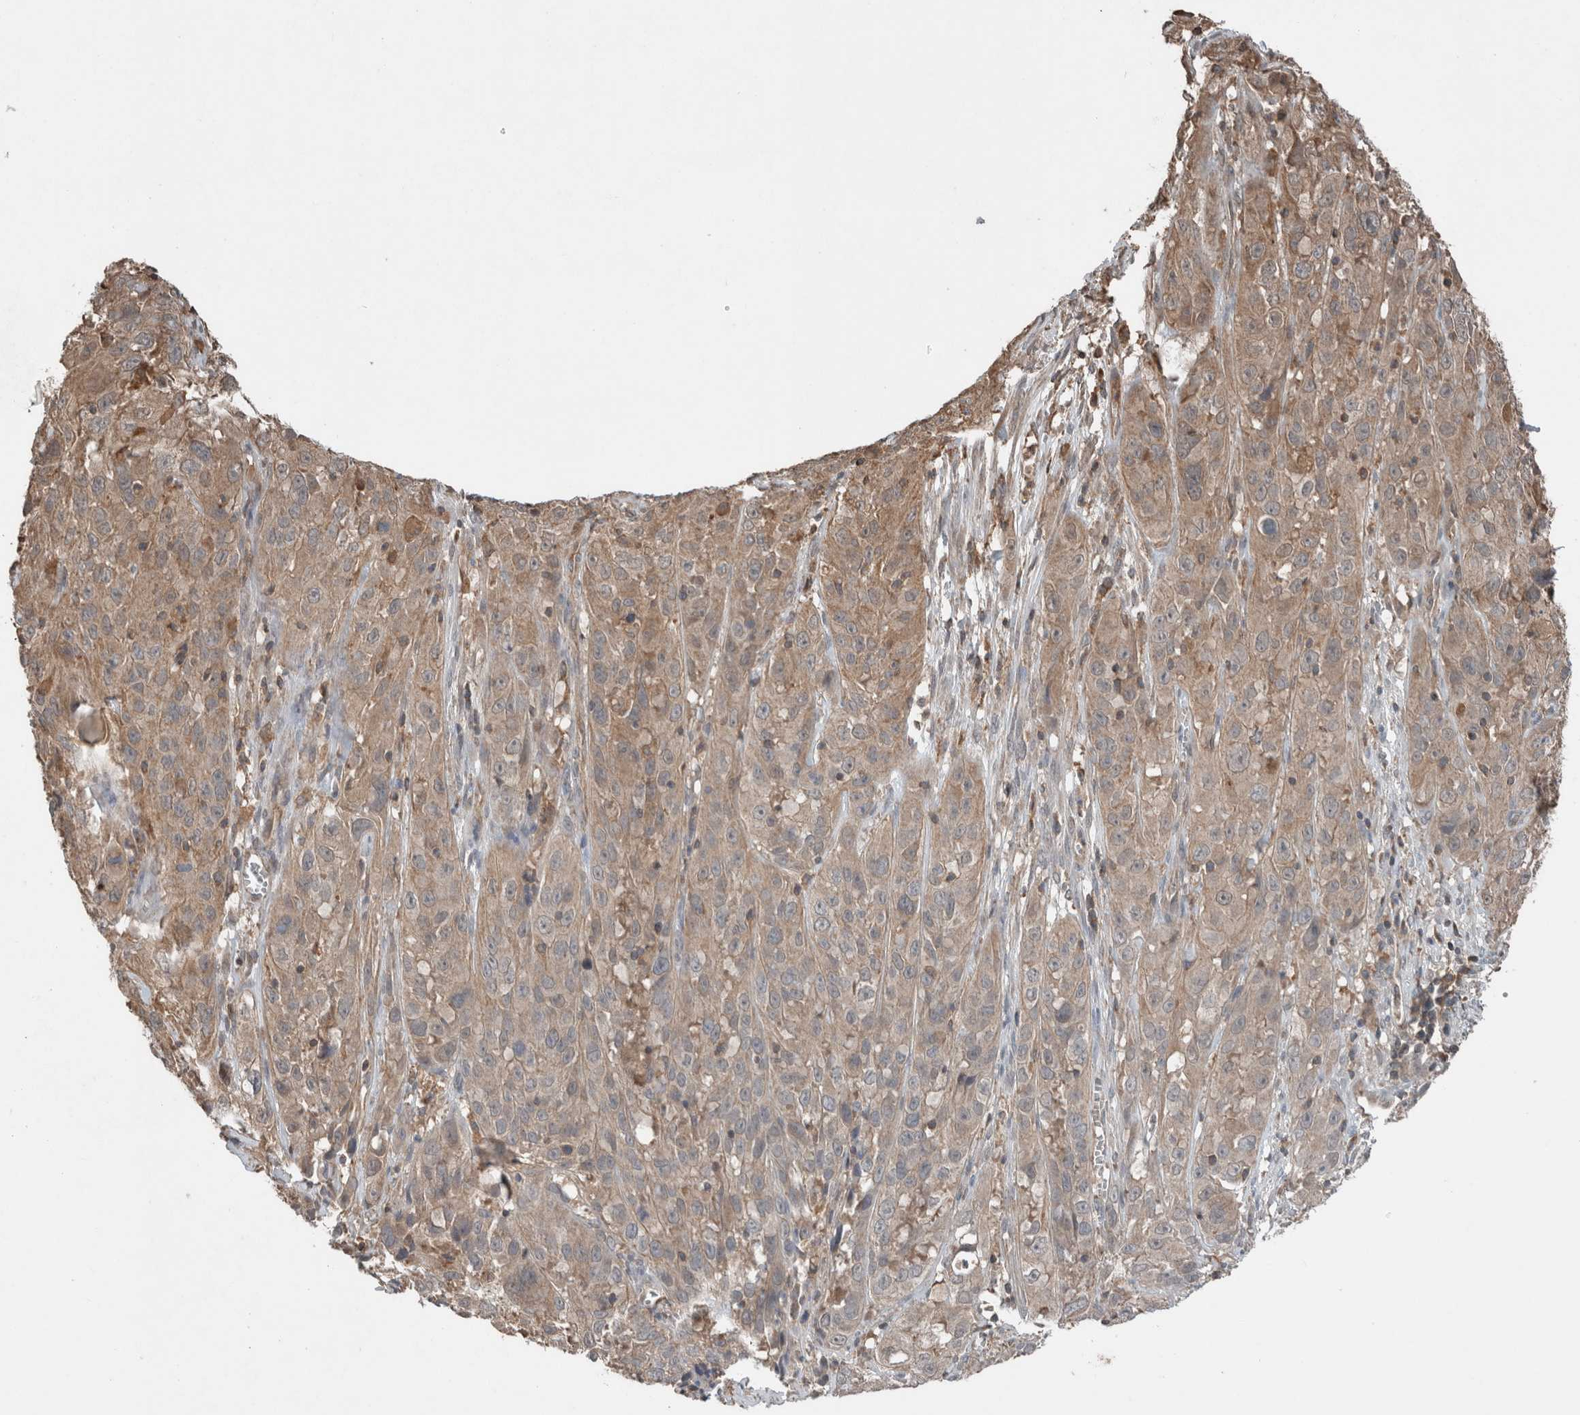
{"staining": {"intensity": "weak", "quantity": ">75%", "location": "cytoplasmic/membranous"}, "tissue": "cervical cancer", "cell_type": "Tumor cells", "image_type": "cancer", "snomed": [{"axis": "morphology", "description": "Squamous cell carcinoma, NOS"}, {"axis": "topography", "description": "Cervix"}], "caption": "The histopathology image reveals staining of cervical cancer (squamous cell carcinoma), revealing weak cytoplasmic/membranous protein staining (brown color) within tumor cells. Using DAB (brown) and hematoxylin (blue) stains, captured at high magnification using brightfield microscopy.", "gene": "KLK14", "patient": {"sex": "female", "age": 32}}